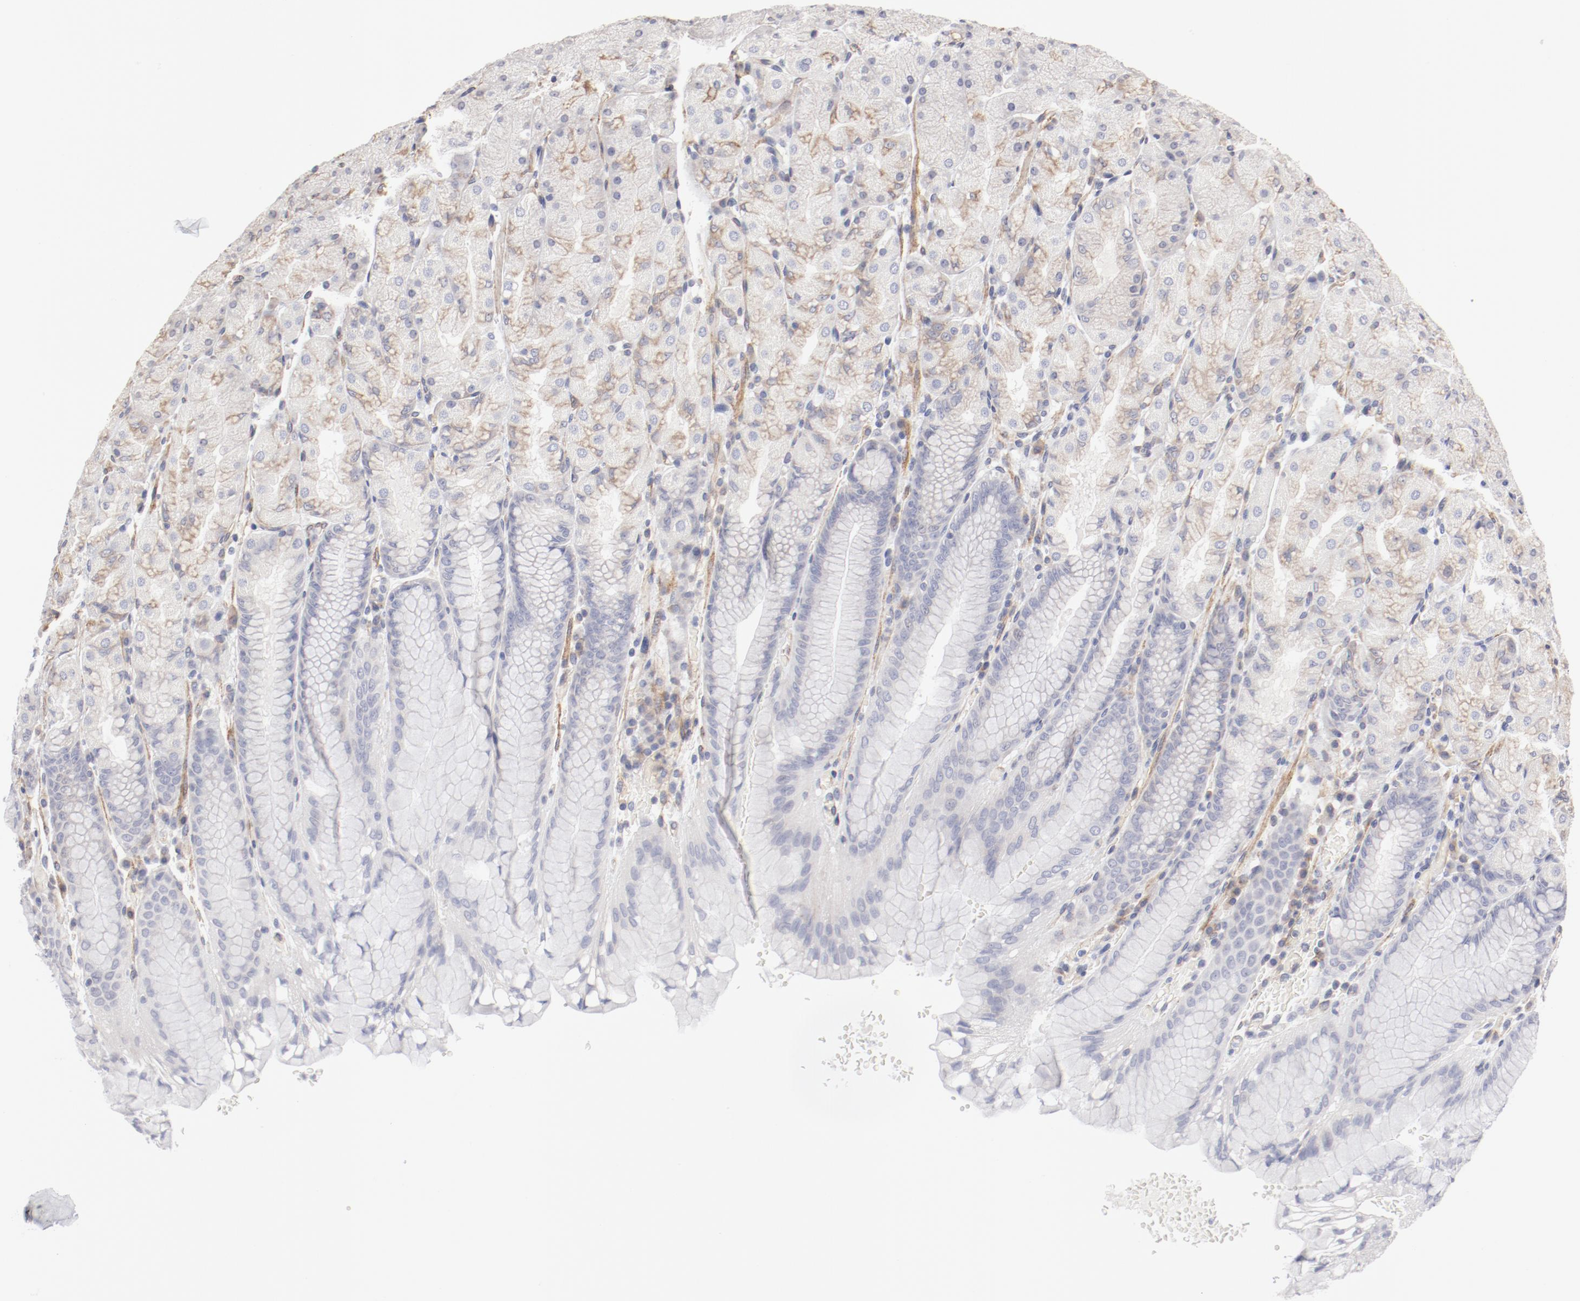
{"staining": {"intensity": "weak", "quantity": "<25%", "location": "cytoplasmic/membranous"}, "tissue": "stomach", "cell_type": "Glandular cells", "image_type": "normal", "snomed": [{"axis": "morphology", "description": "Normal tissue, NOS"}, {"axis": "topography", "description": "Stomach, upper"}, {"axis": "topography", "description": "Stomach"}], "caption": "IHC micrograph of benign stomach: stomach stained with DAB (3,3'-diaminobenzidine) demonstrates no significant protein positivity in glandular cells. Brightfield microscopy of immunohistochemistry stained with DAB (brown) and hematoxylin (blue), captured at high magnification.", "gene": "LAX1", "patient": {"sex": "male", "age": 76}}